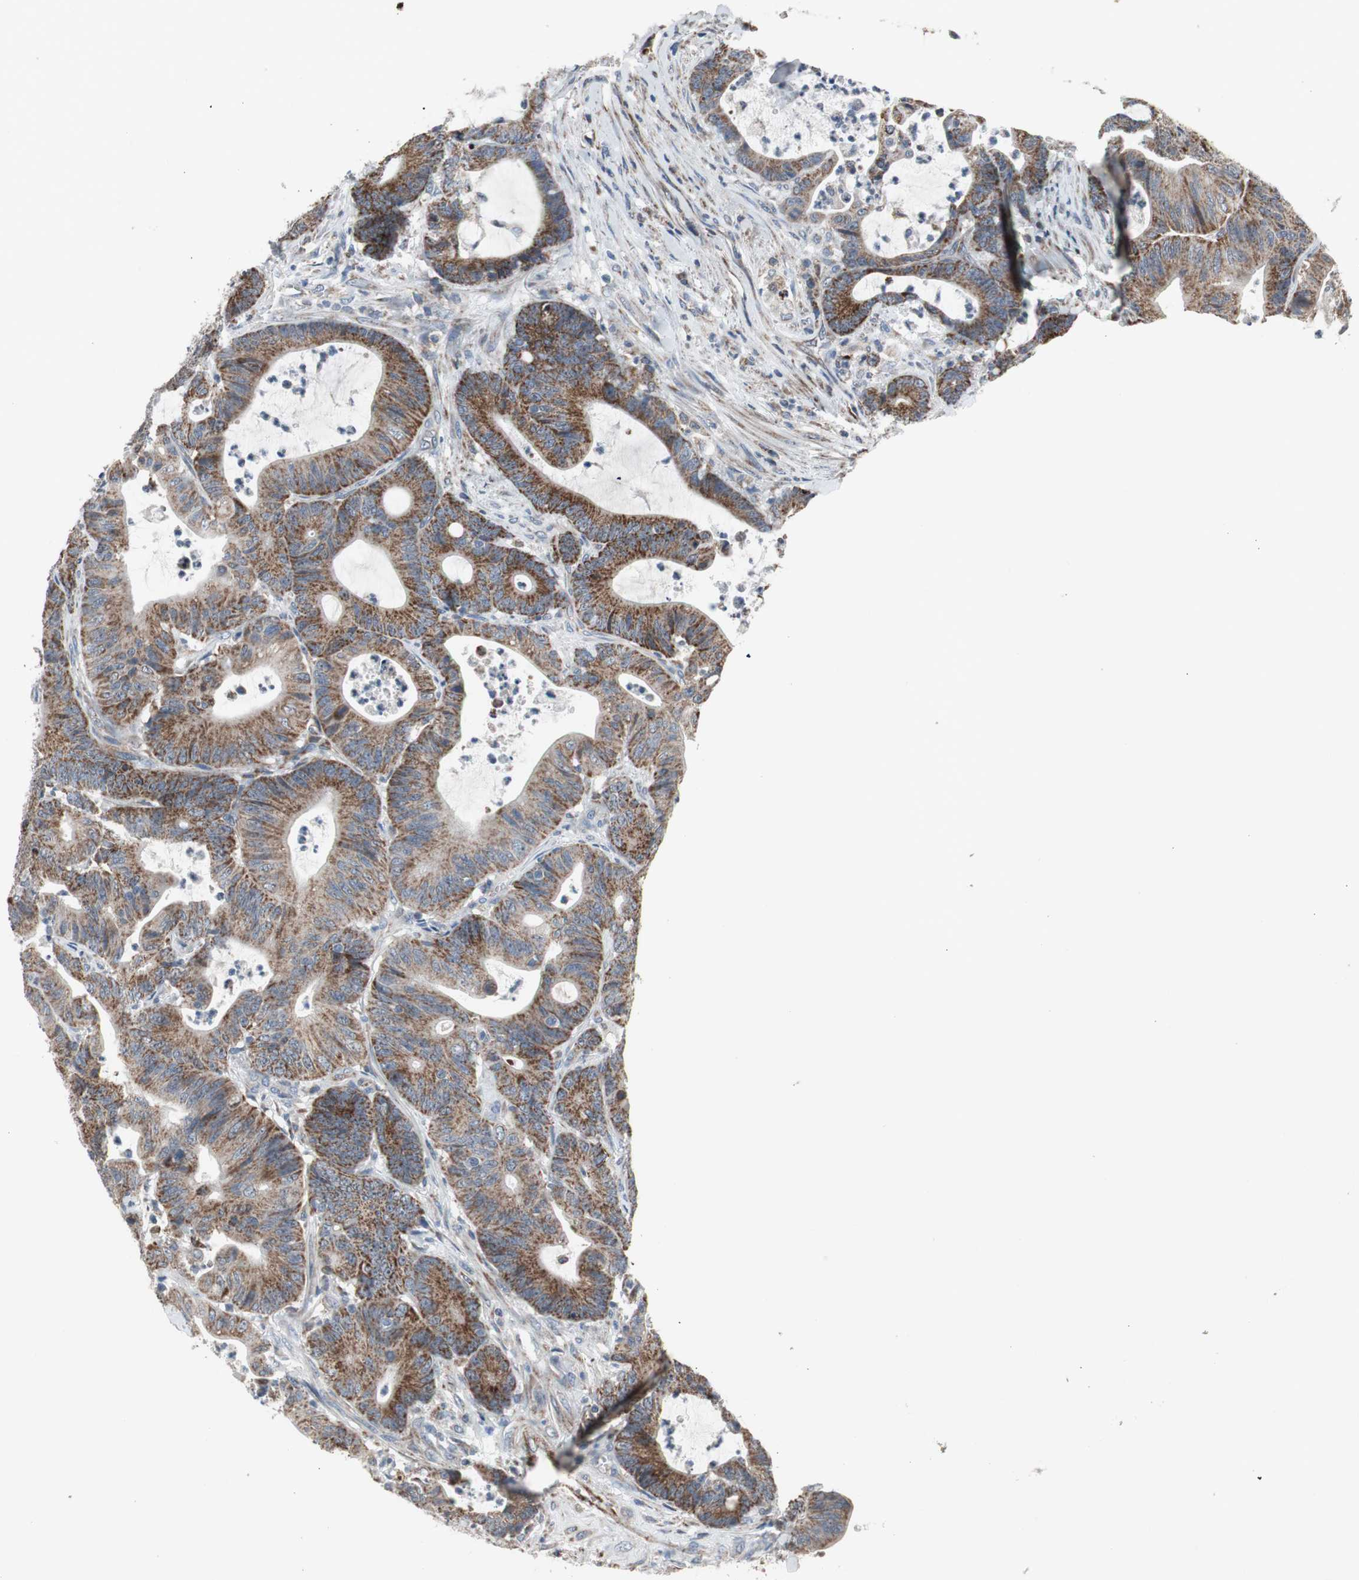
{"staining": {"intensity": "moderate", "quantity": ">75%", "location": "cytoplasmic/membranous"}, "tissue": "colorectal cancer", "cell_type": "Tumor cells", "image_type": "cancer", "snomed": [{"axis": "morphology", "description": "Adenocarcinoma, NOS"}, {"axis": "topography", "description": "Colon"}], "caption": "Immunohistochemical staining of colorectal adenocarcinoma shows moderate cytoplasmic/membranous protein staining in approximately >75% of tumor cells.", "gene": "CPT1A", "patient": {"sex": "female", "age": 84}}